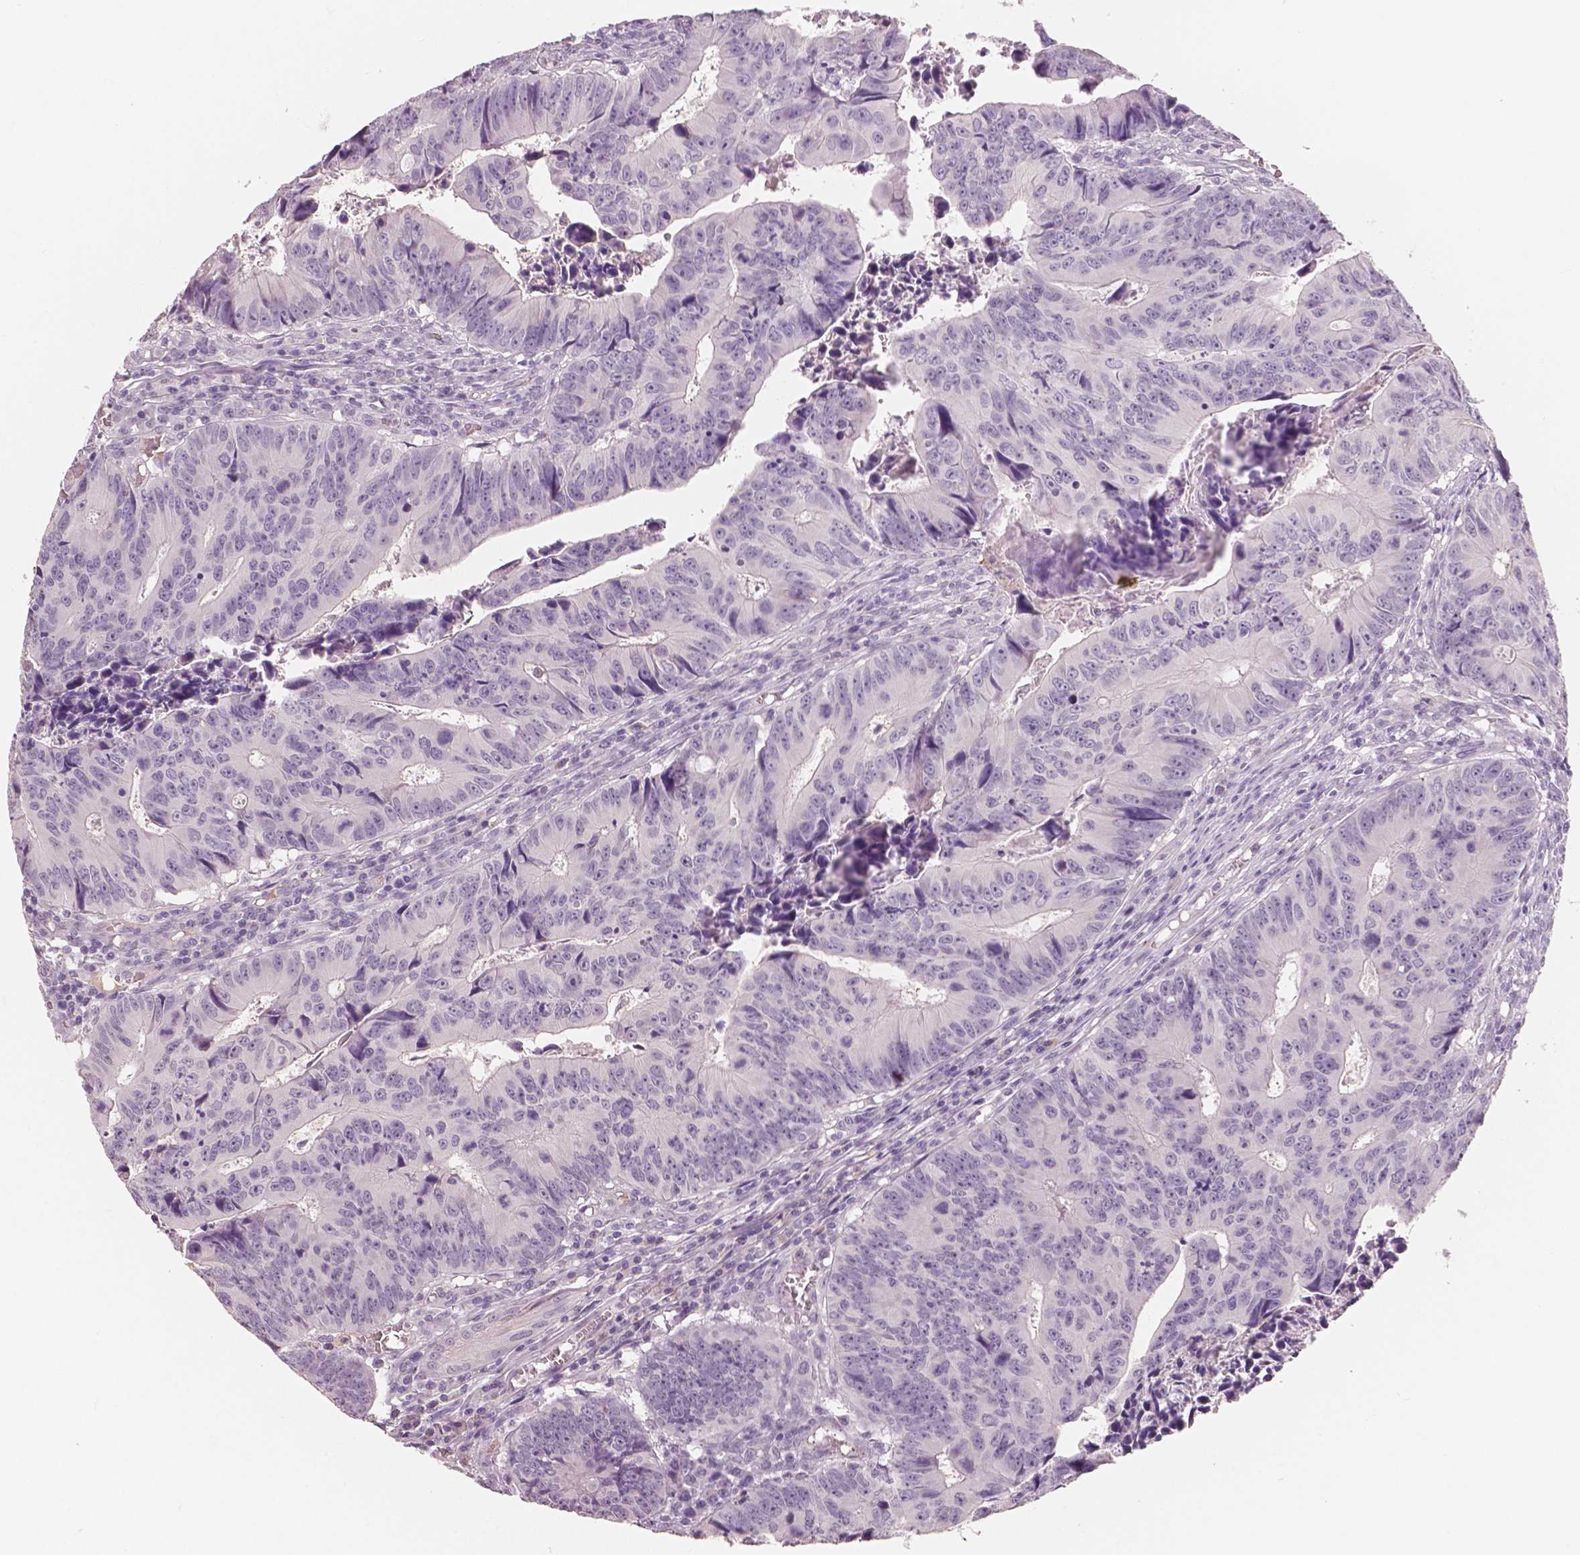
{"staining": {"intensity": "negative", "quantity": "none", "location": "none"}, "tissue": "colorectal cancer", "cell_type": "Tumor cells", "image_type": "cancer", "snomed": [{"axis": "morphology", "description": "Adenocarcinoma, NOS"}, {"axis": "topography", "description": "Colon"}], "caption": "High magnification brightfield microscopy of colorectal cancer (adenocarcinoma) stained with DAB (brown) and counterstained with hematoxylin (blue): tumor cells show no significant staining.", "gene": "APOA4", "patient": {"sex": "female", "age": 87}}